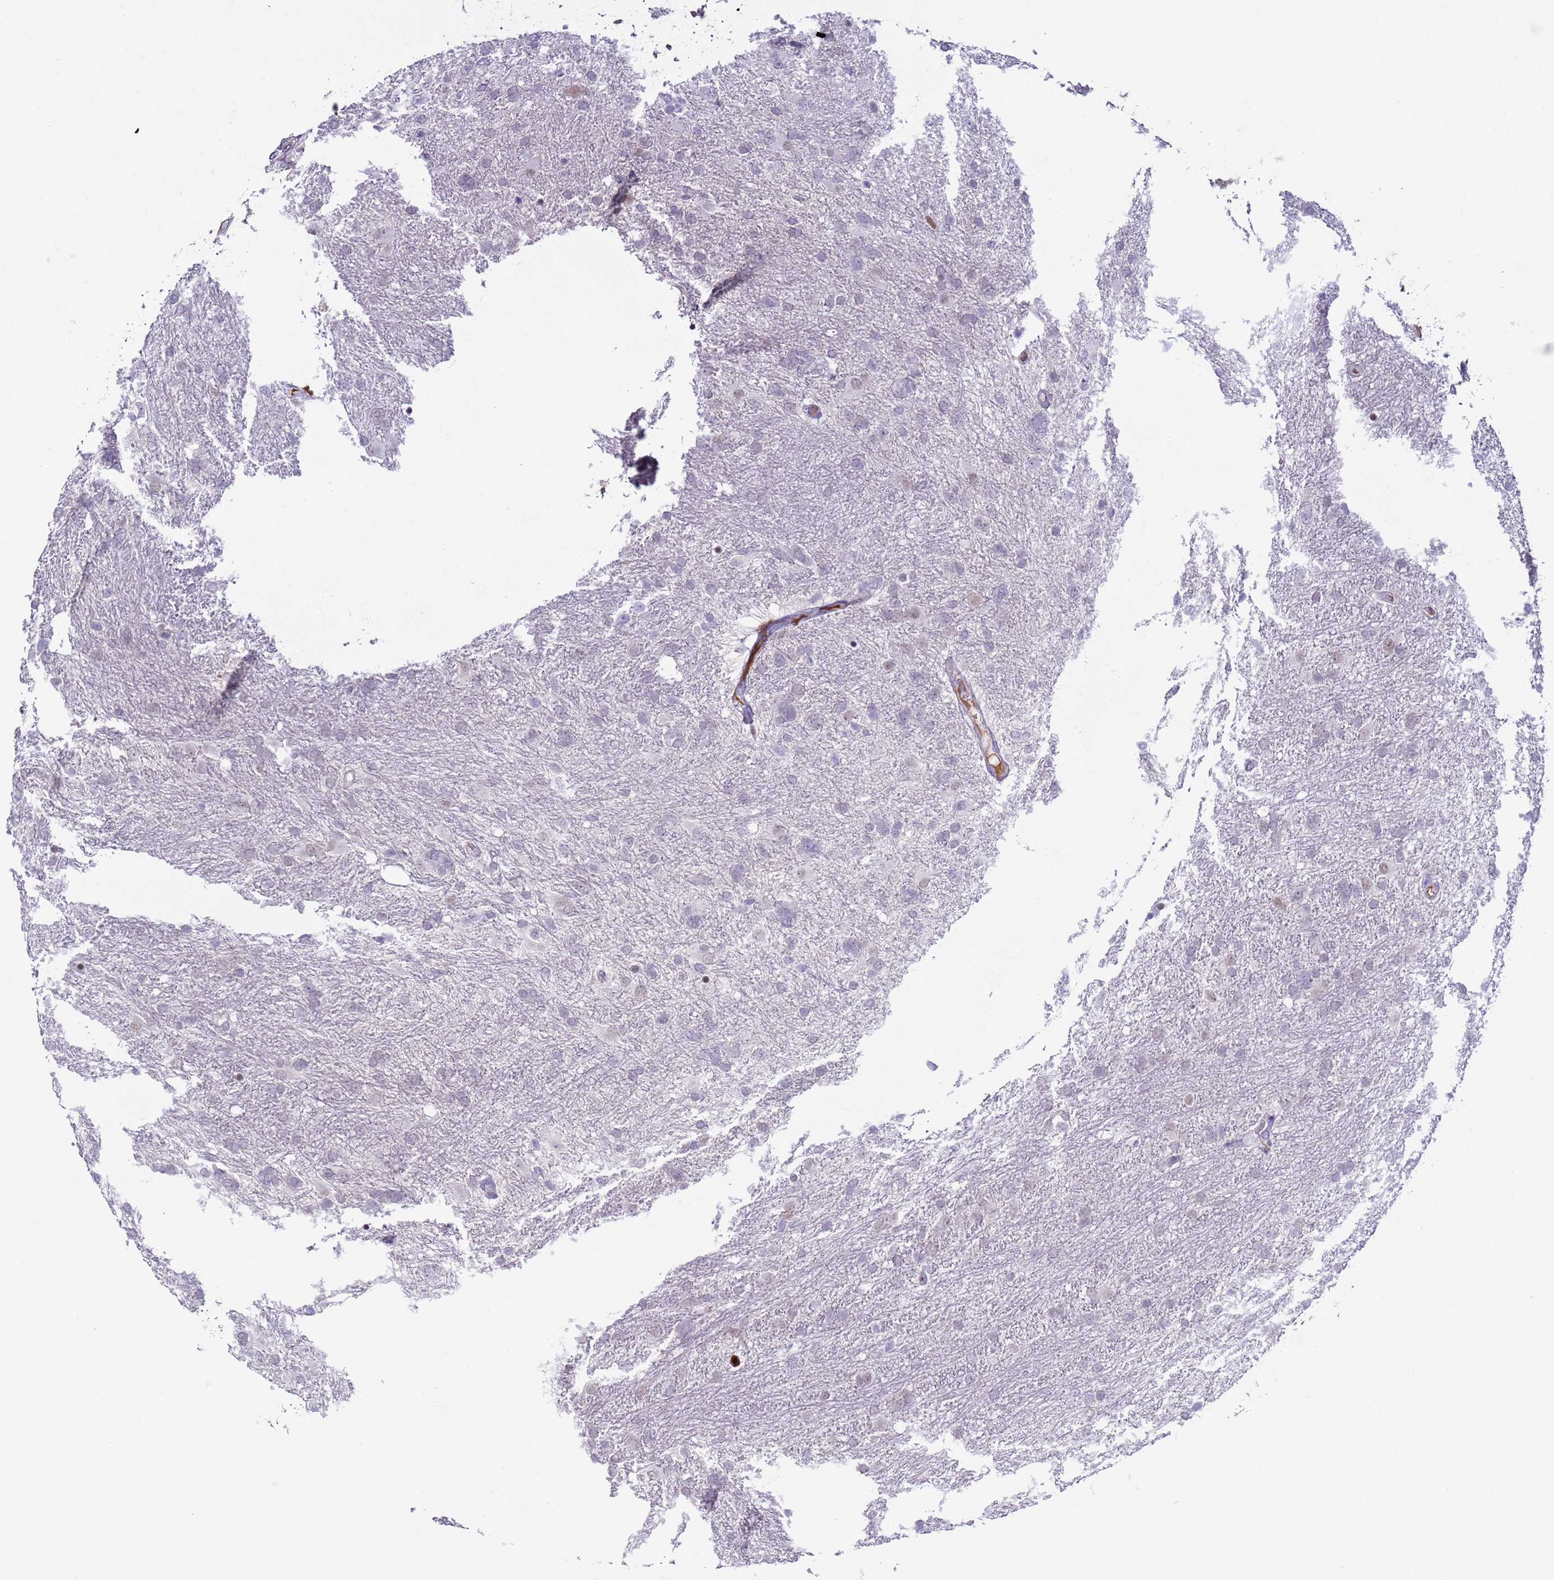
{"staining": {"intensity": "negative", "quantity": "none", "location": "none"}, "tissue": "glioma", "cell_type": "Tumor cells", "image_type": "cancer", "snomed": [{"axis": "morphology", "description": "Glioma, malignant, High grade"}, {"axis": "topography", "description": "Brain"}], "caption": "Human malignant high-grade glioma stained for a protein using IHC displays no positivity in tumor cells.", "gene": "NPAP1", "patient": {"sex": "male", "age": 61}}